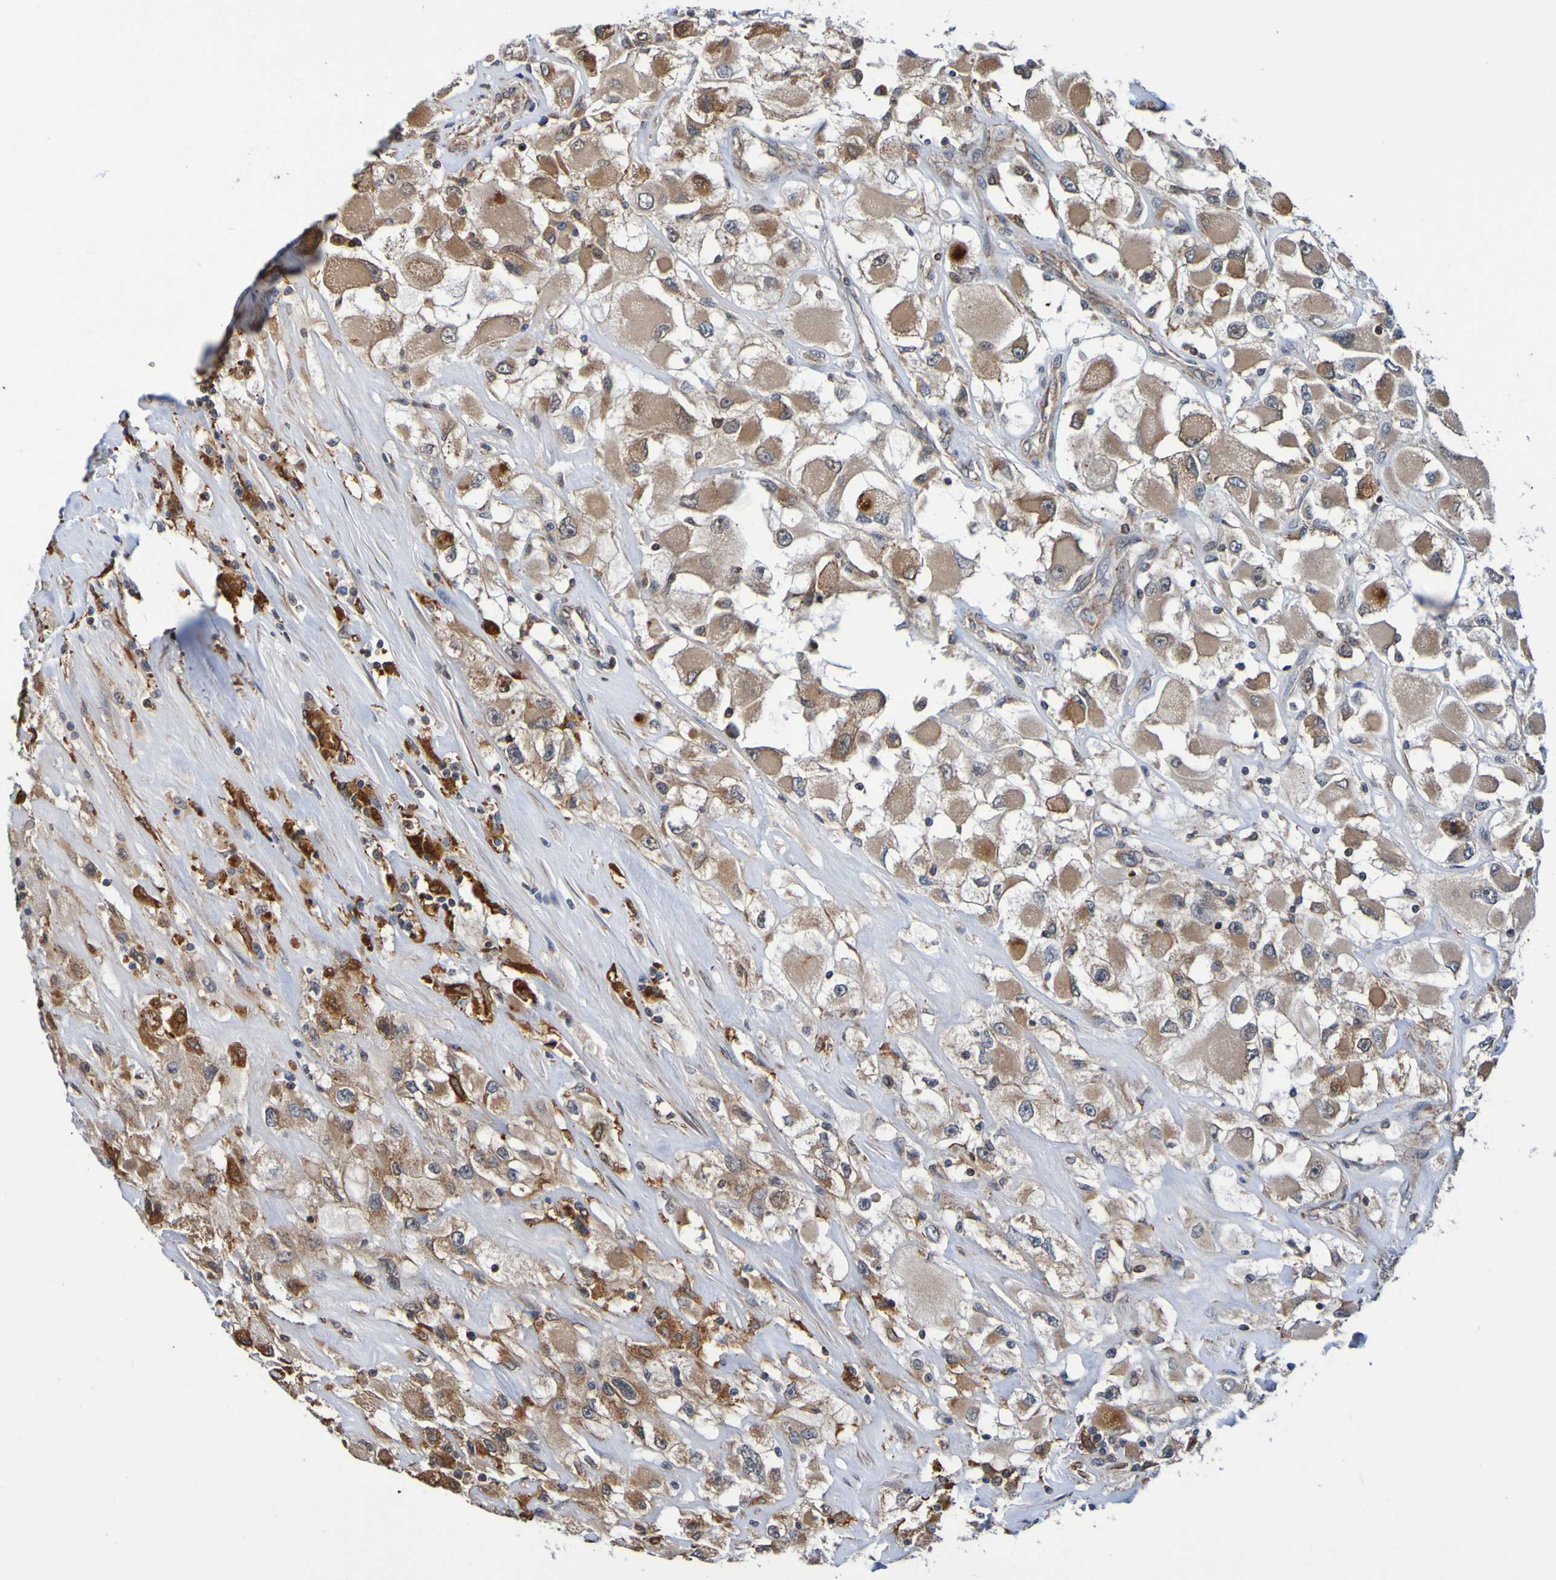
{"staining": {"intensity": "moderate", "quantity": "25%-75%", "location": "cytoplasmic/membranous"}, "tissue": "renal cancer", "cell_type": "Tumor cells", "image_type": "cancer", "snomed": [{"axis": "morphology", "description": "Adenocarcinoma, NOS"}, {"axis": "topography", "description": "Kidney"}], "caption": "Immunohistochemical staining of human adenocarcinoma (renal) shows moderate cytoplasmic/membranous protein staining in approximately 25%-75% of tumor cells. The staining was performed using DAB (3,3'-diaminobenzidine), with brown indicating positive protein expression. Nuclei are stained blue with hematoxylin.", "gene": "AXIN1", "patient": {"sex": "female", "age": 52}}